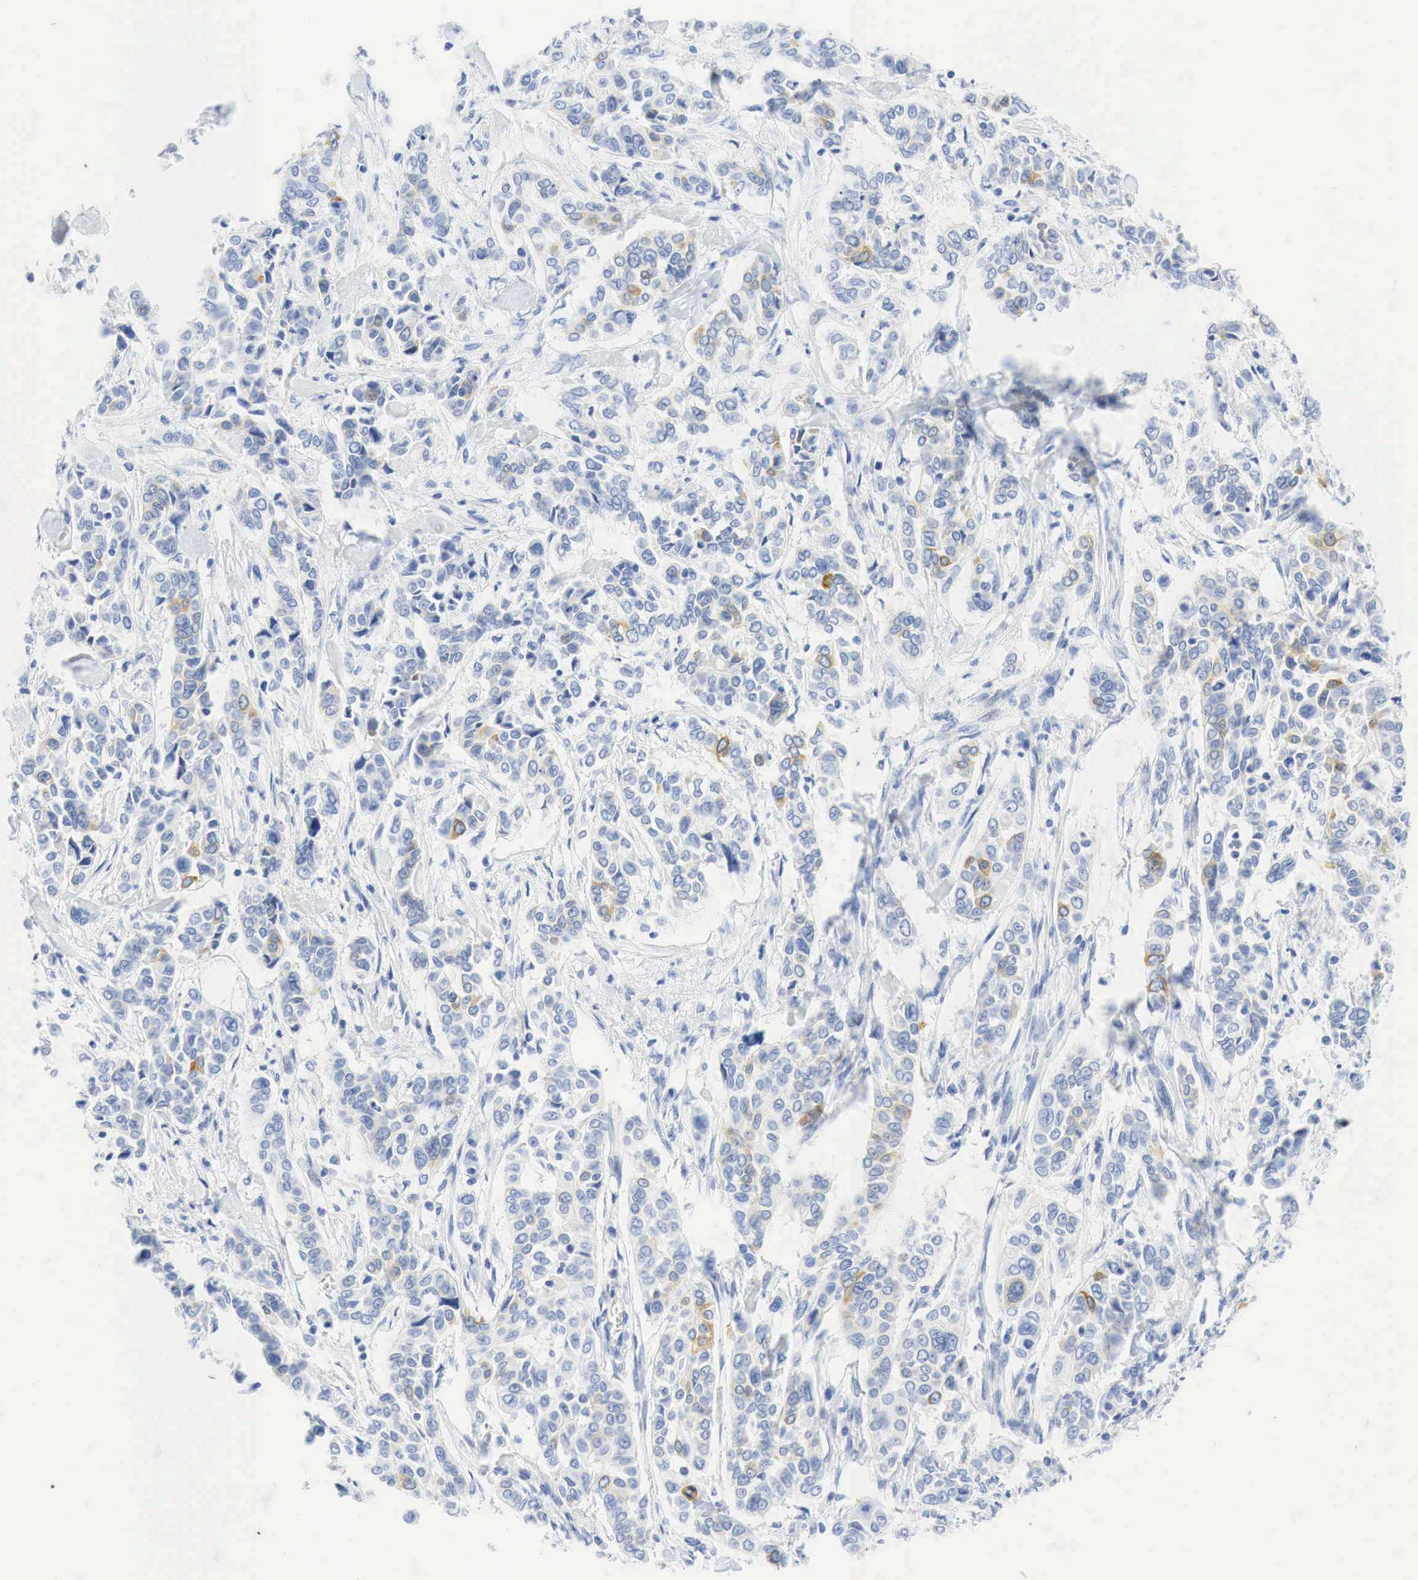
{"staining": {"intensity": "moderate", "quantity": "<25%", "location": "cytoplasmic/membranous"}, "tissue": "pancreatic cancer", "cell_type": "Tumor cells", "image_type": "cancer", "snomed": [{"axis": "morphology", "description": "Adenocarcinoma, NOS"}, {"axis": "topography", "description": "Pancreas"}], "caption": "This is an image of immunohistochemistry (IHC) staining of adenocarcinoma (pancreatic), which shows moderate staining in the cytoplasmic/membranous of tumor cells.", "gene": "INHA", "patient": {"sex": "female", "age": 52}}